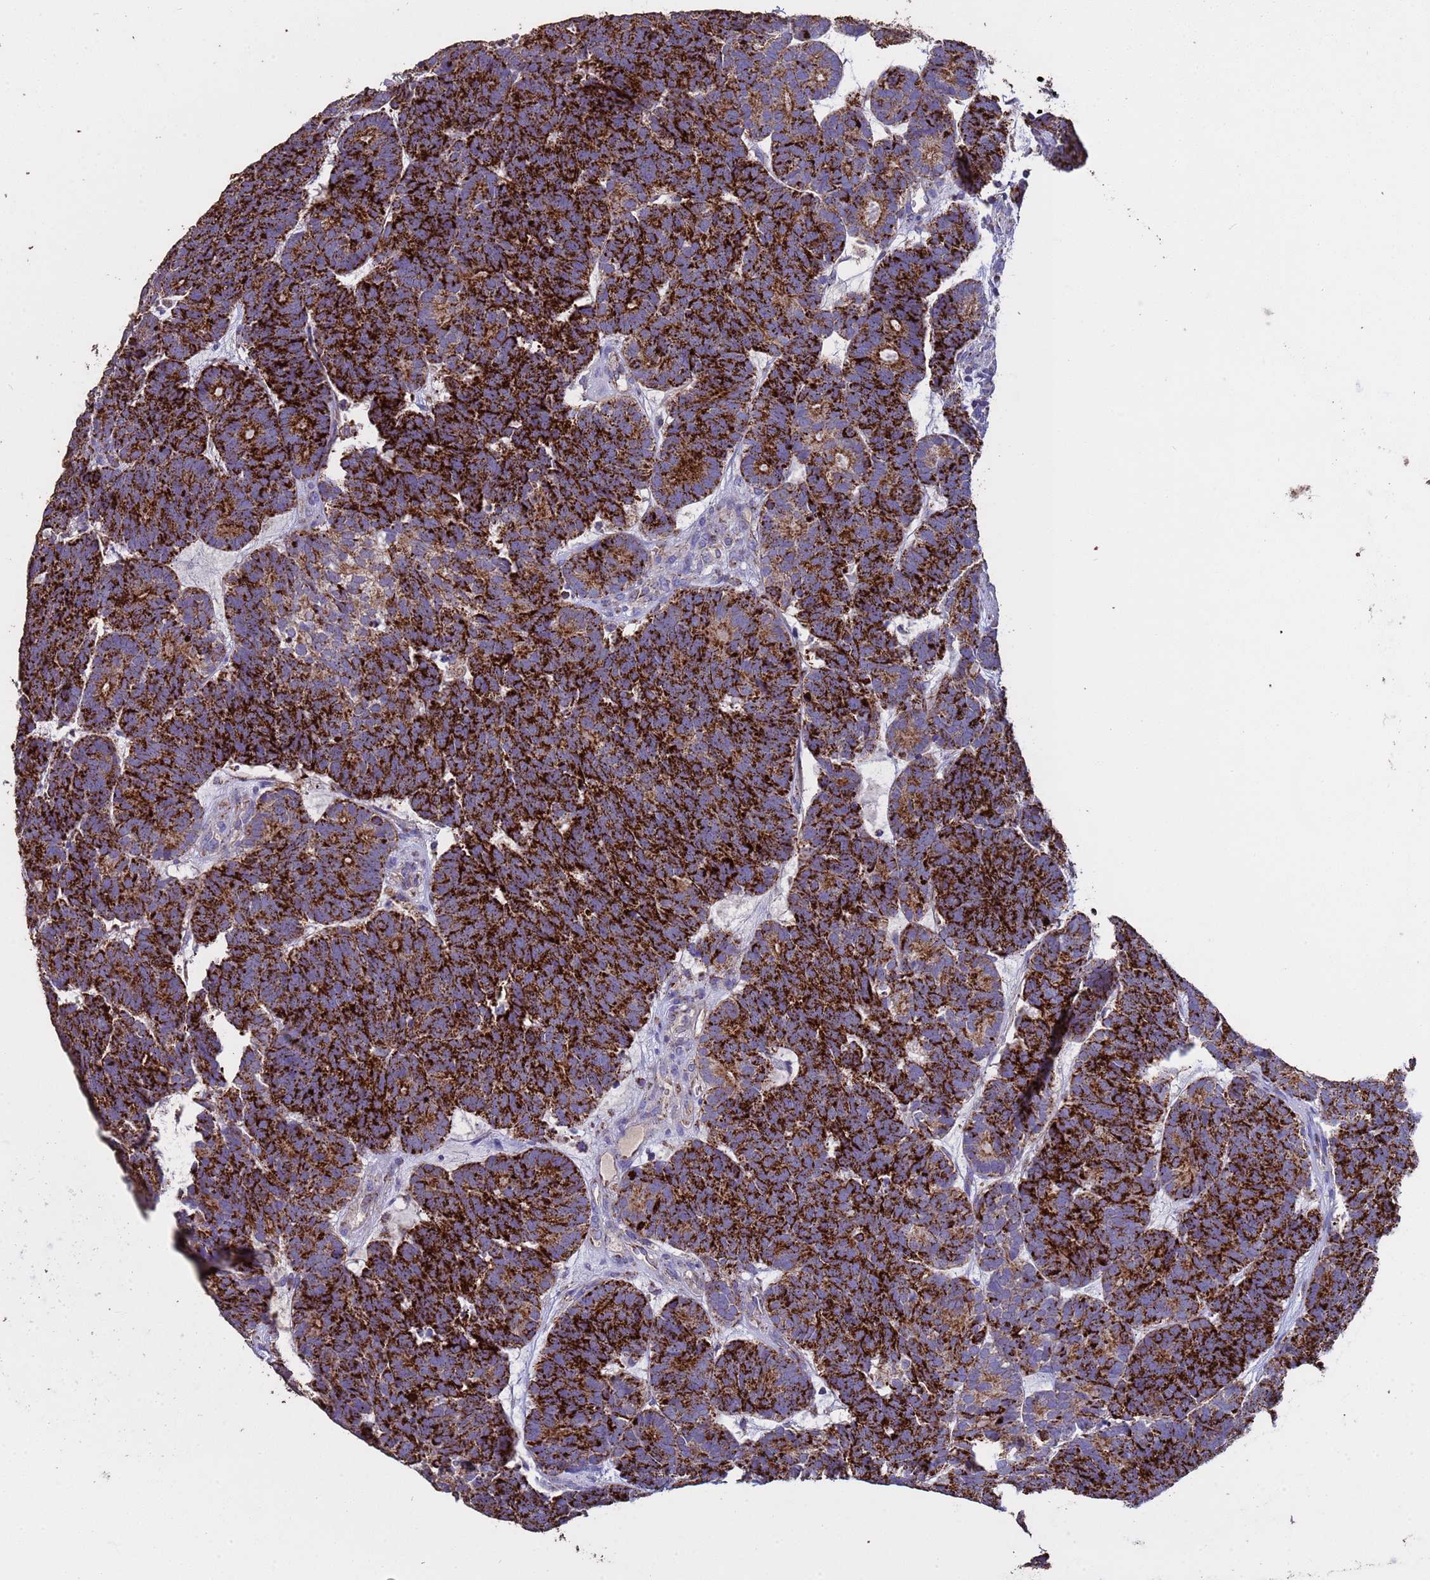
{"staining": {"intensity": "strong", "quantity": ">75%", "location": "cytoplasmic/membranous"}, "tissue": "head and neck cancer", "cell_type": "Tumor cells", "image_type": "cancer", "snomed": [{"axis": "morphology", "description": "Adenocarcinoma, NOS"}, {"axis": "topography", "description": "Head-Neck"}], "caption": "Head and neck adenocarcinoma was stained to show a protein in brown. There is high levels of strong cytoplasmic/membranous staining in approximately >75% of tumor cells. The protein of interest is shown in brown color, while the nuclei are stained blue.", "gene": "ZNFX1", "patient": {"sex": "female", "age": 81}}